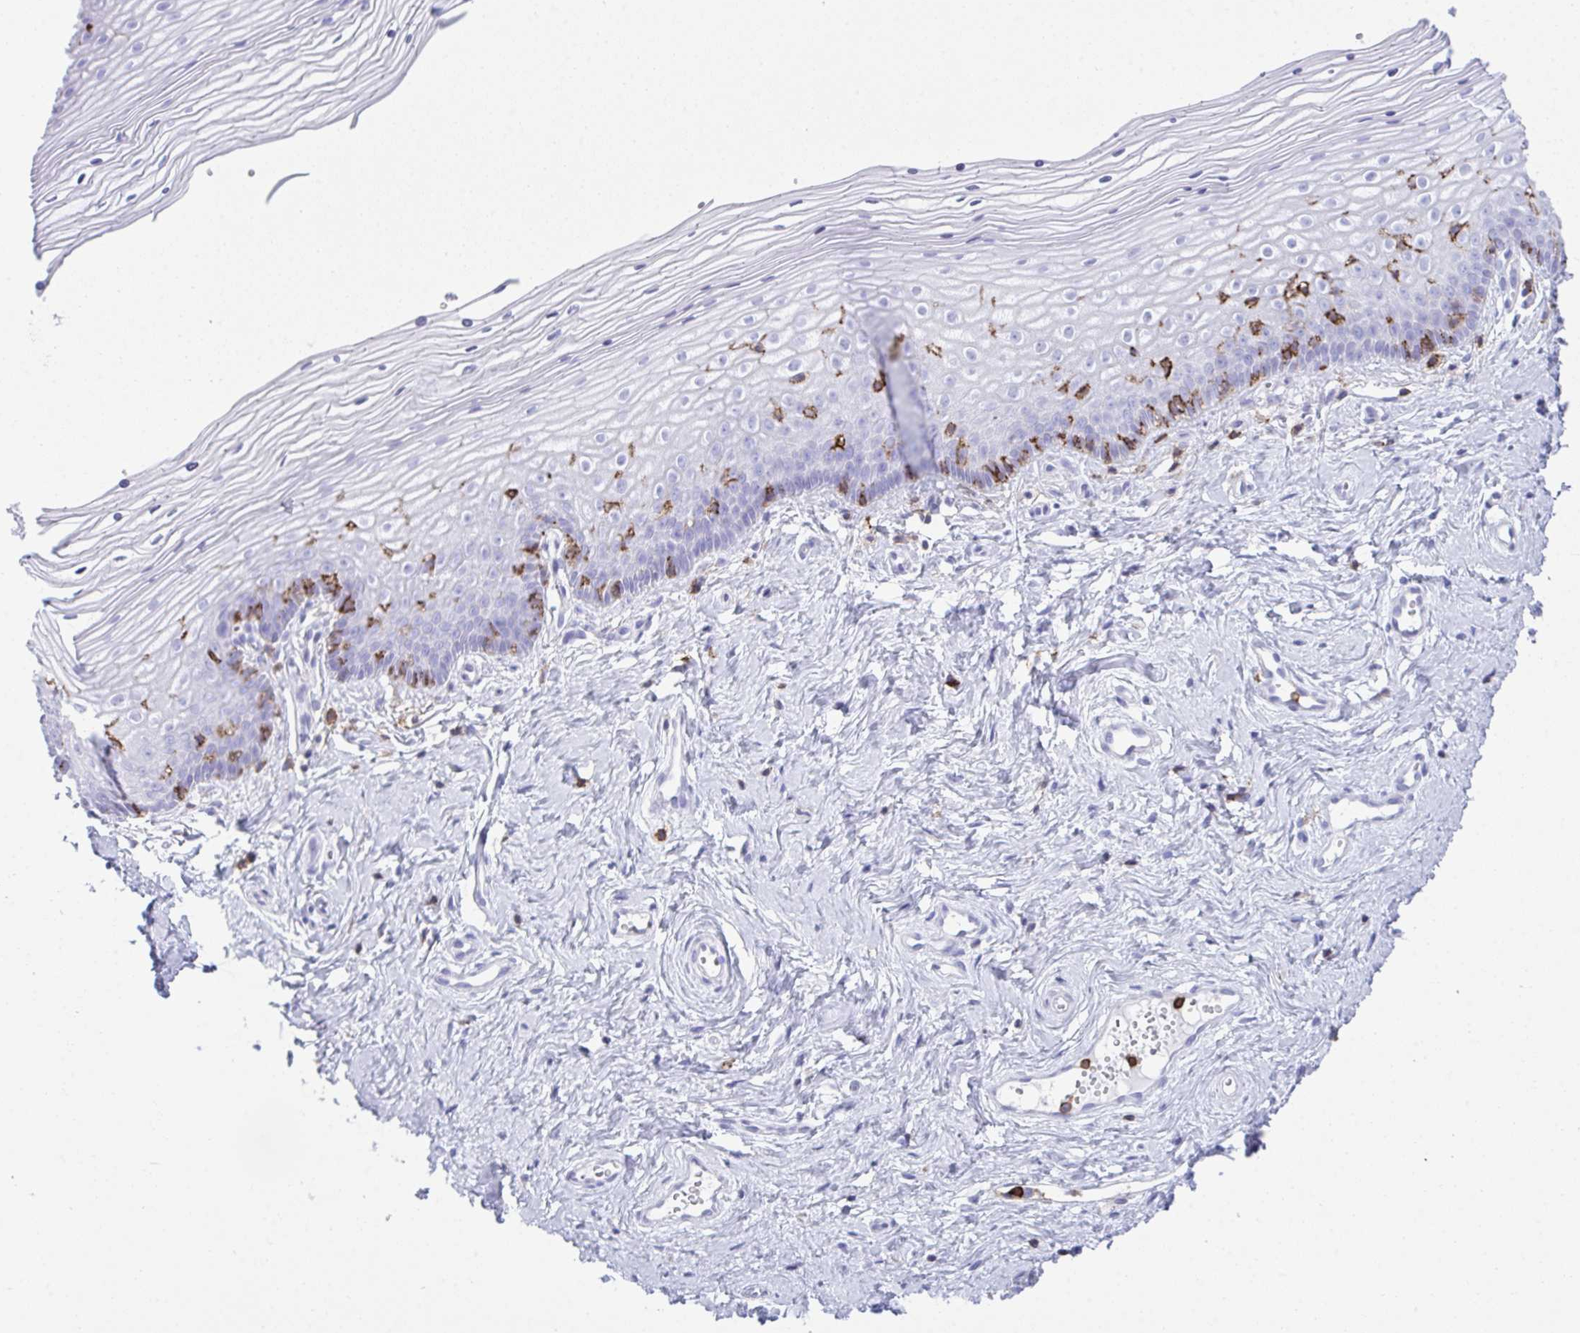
{"staining": {"intensity": "negative", "quantity": "none", "location": "none"}, "tissue": "vagina", "cell_type": "Squamous epithelial cells", "image_type": "normal", "snomed": [{"axis": "morphology", "description": "Normal tissue, NOS"}, {"axis": "topography", "description": "Vagina"}], "caption": "IHC micrograph of benign vagina: vagina stained with DAB shows no significant protein expression in squamous epithelial cells.", "gene": "SPN", "patient": {"sex": "female", "age": 38}}